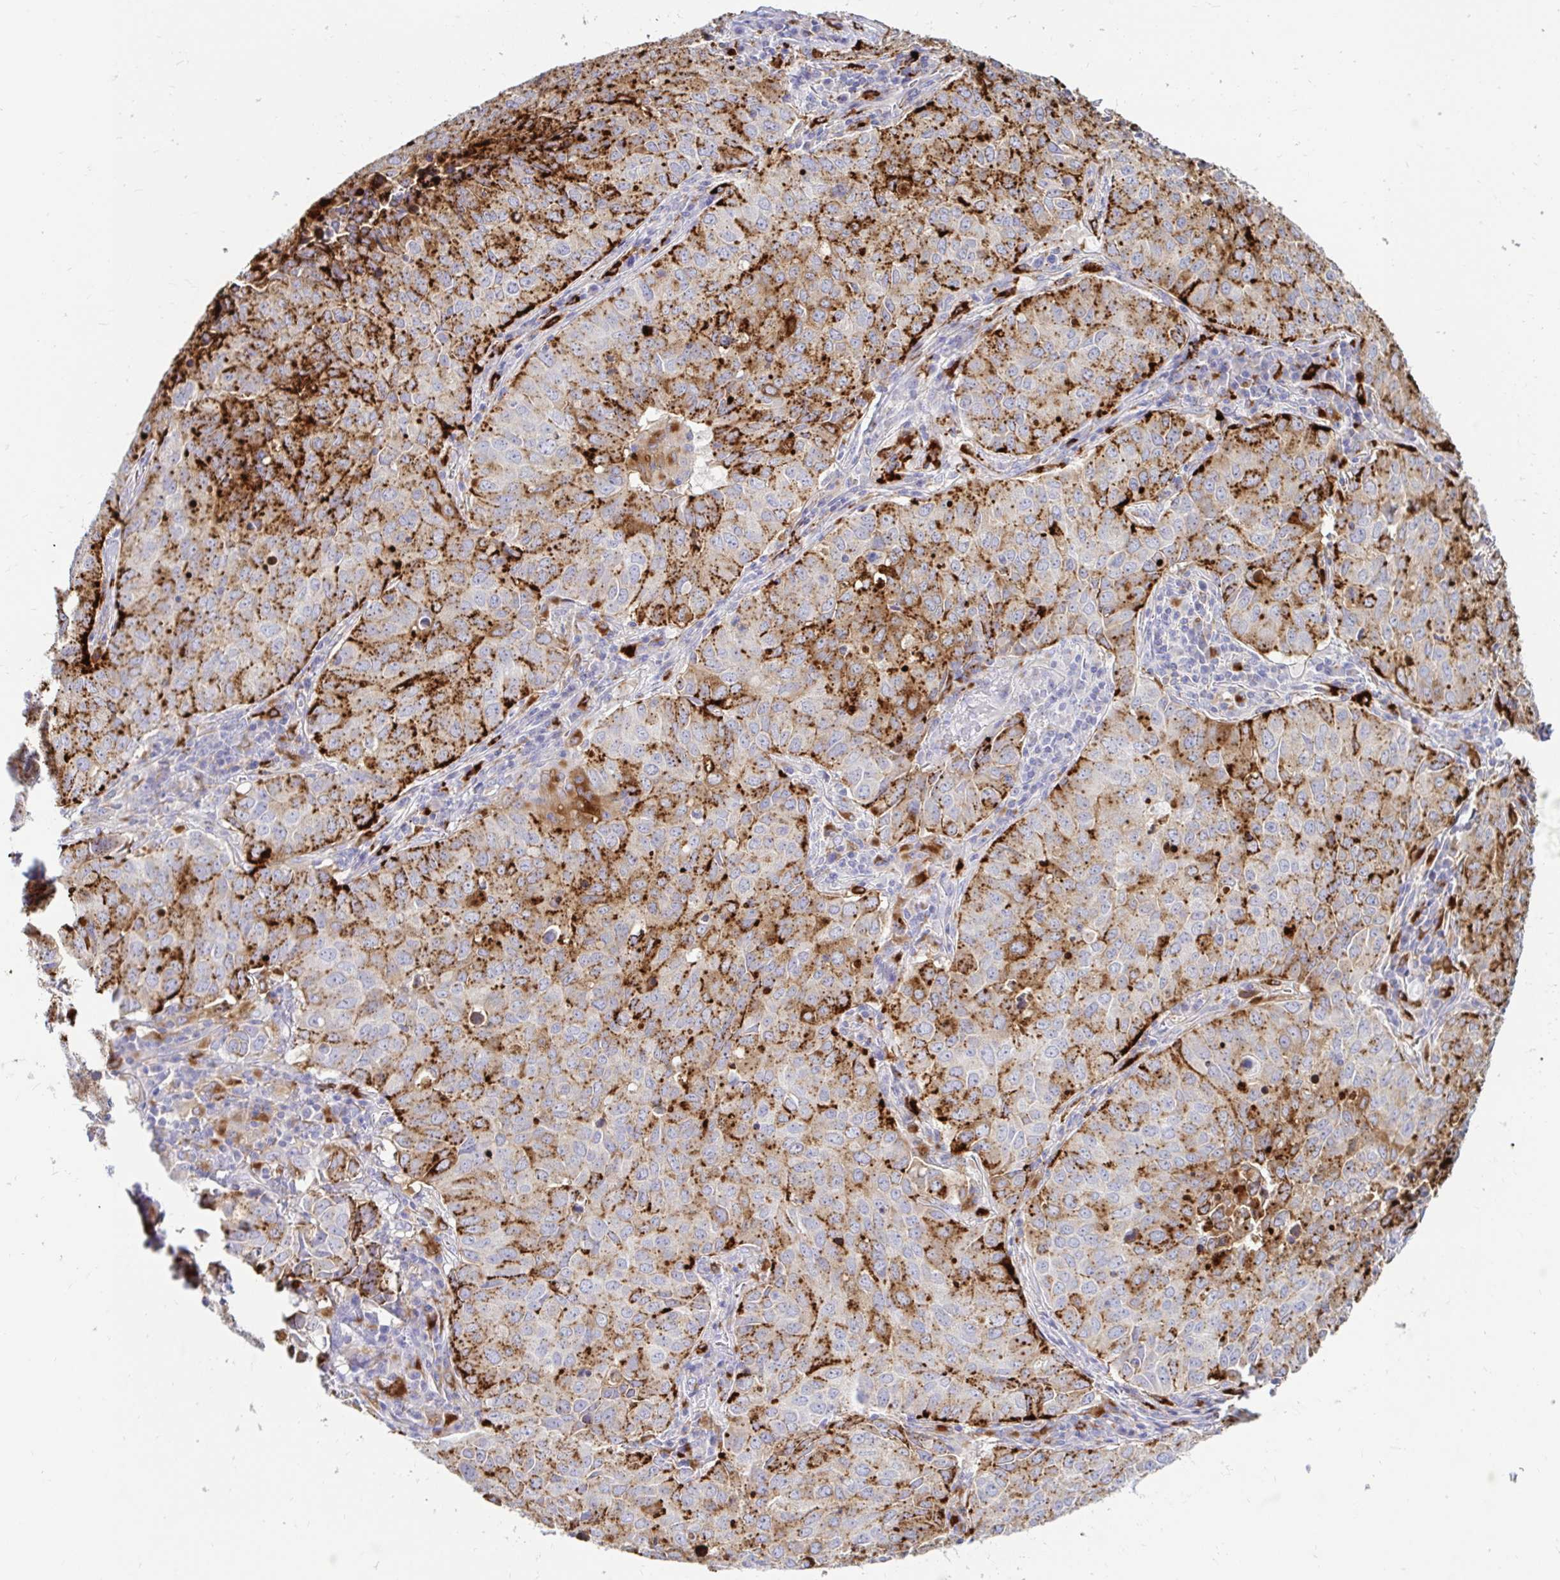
{"staining": {"intensity": "moderate", "quantity": ">75%", "location": "cytoplasmic/membranous"}, "tissue": "lung cancer", "cell_type": "Tumor cells", "image_type": "cancer", "snomed": [{"axis": "morphology", "description": "Adenocarcinoma, NOS"}, {"axis": "topography", "description": "Lung"}], "caption": "This is an image of immunohistochemistry staining of lung cancer (adenocarcinoma), which shows moderate expression in the cytoplasmic/membranous of tumor cells.", "gene": "FUCA1", "patient": {"sex": "female", "age": 50}}